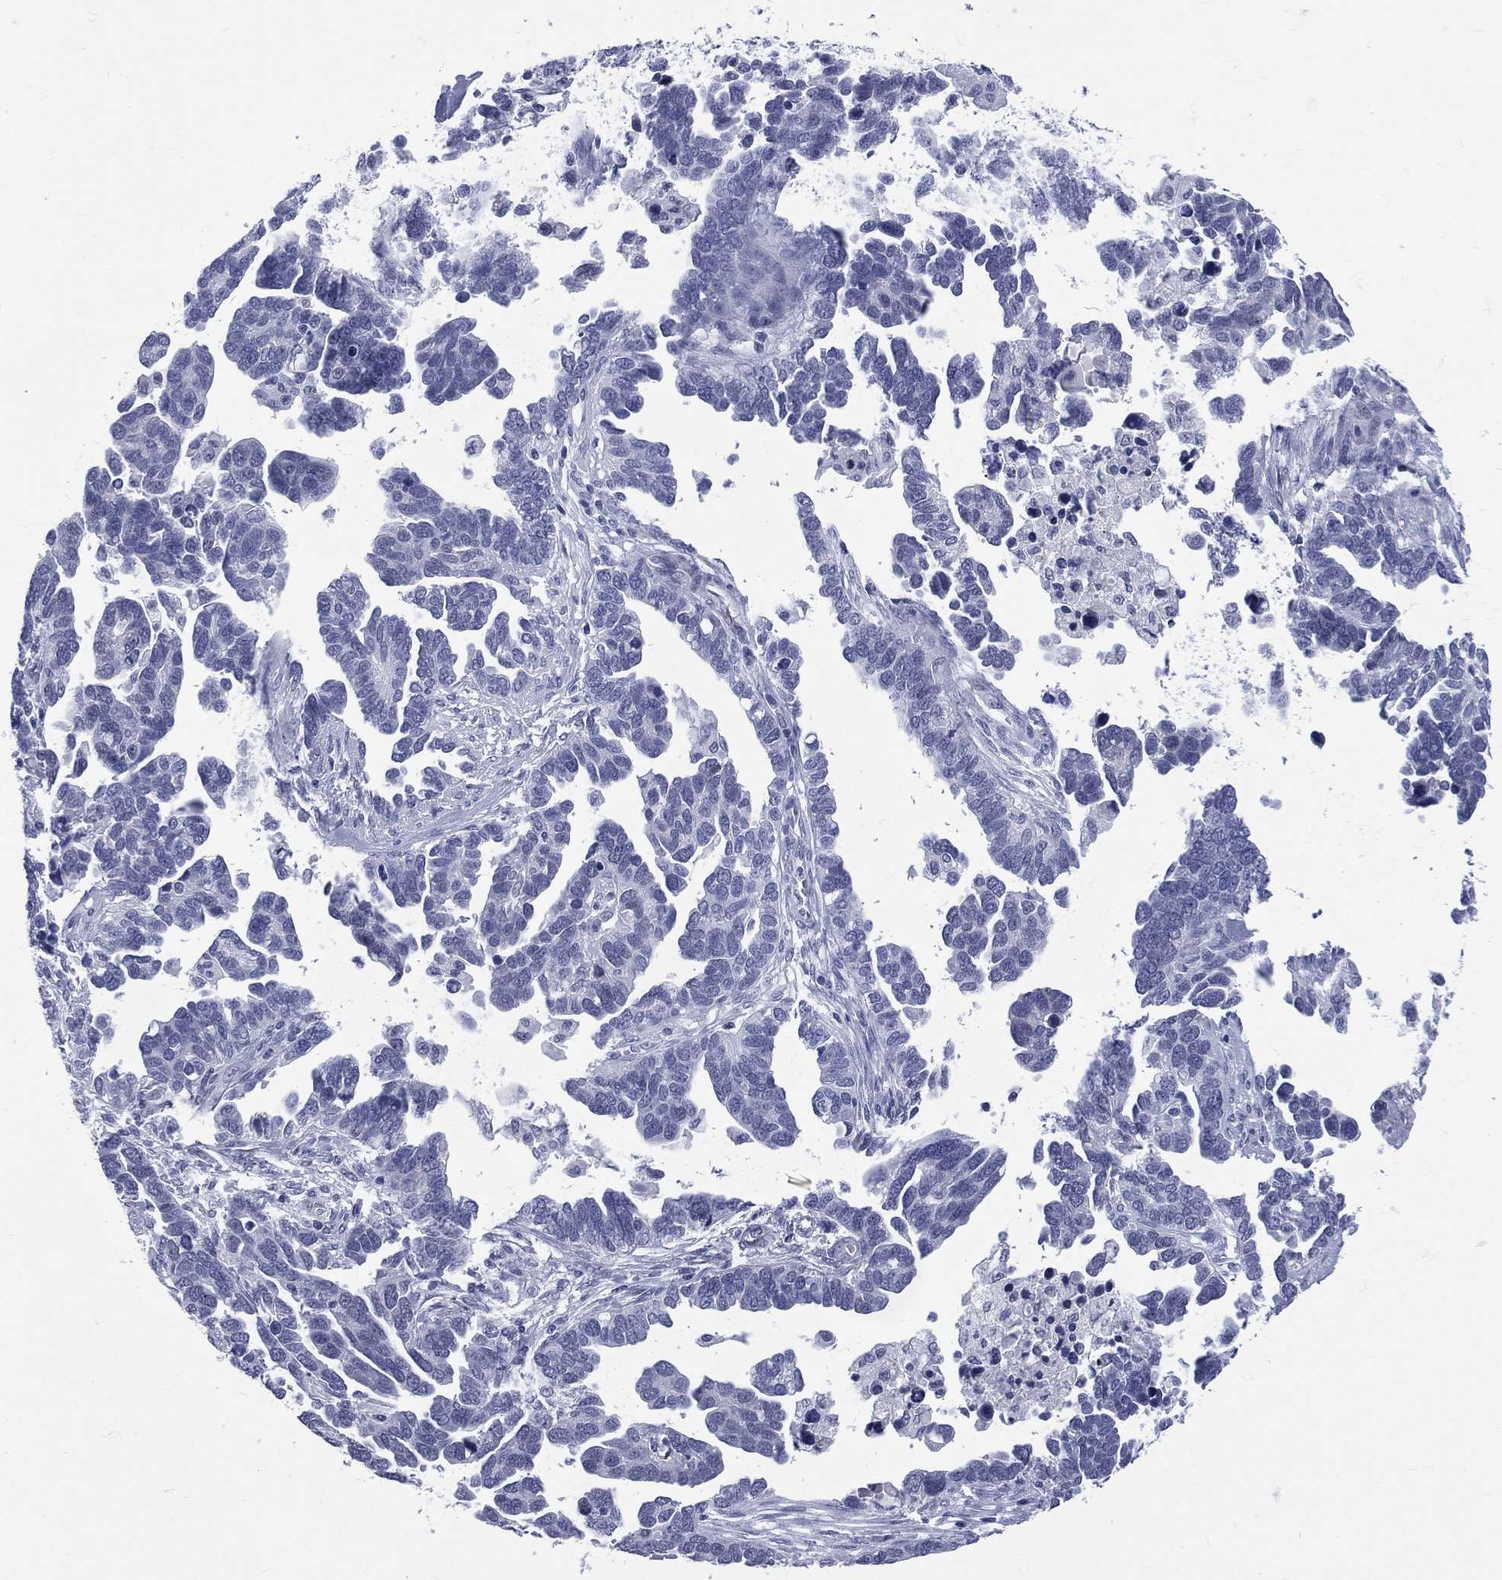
{"staining": {"intensity": "negative", "quantity": "none", "location": "none"}, "tissue": "ovarian cancer", "cell_type": "Tumor cells", "image_type": "cancer", "snomed": [{"axis": "morphology", "description": "Cystadenocarcinoma, serous, NOS"}, {"axis": "topography", "description": "Ovary"}], "caption": "Immunohistochemistry (IHC) photomicrograph of neoplastic tissue: human serous cystadenocarcinoma (ovarian) stained with DAB reveals no significant protein staining in tumor cells.", "gene": "MLLT10", "patient": {"sex": "female", "age": 54}}